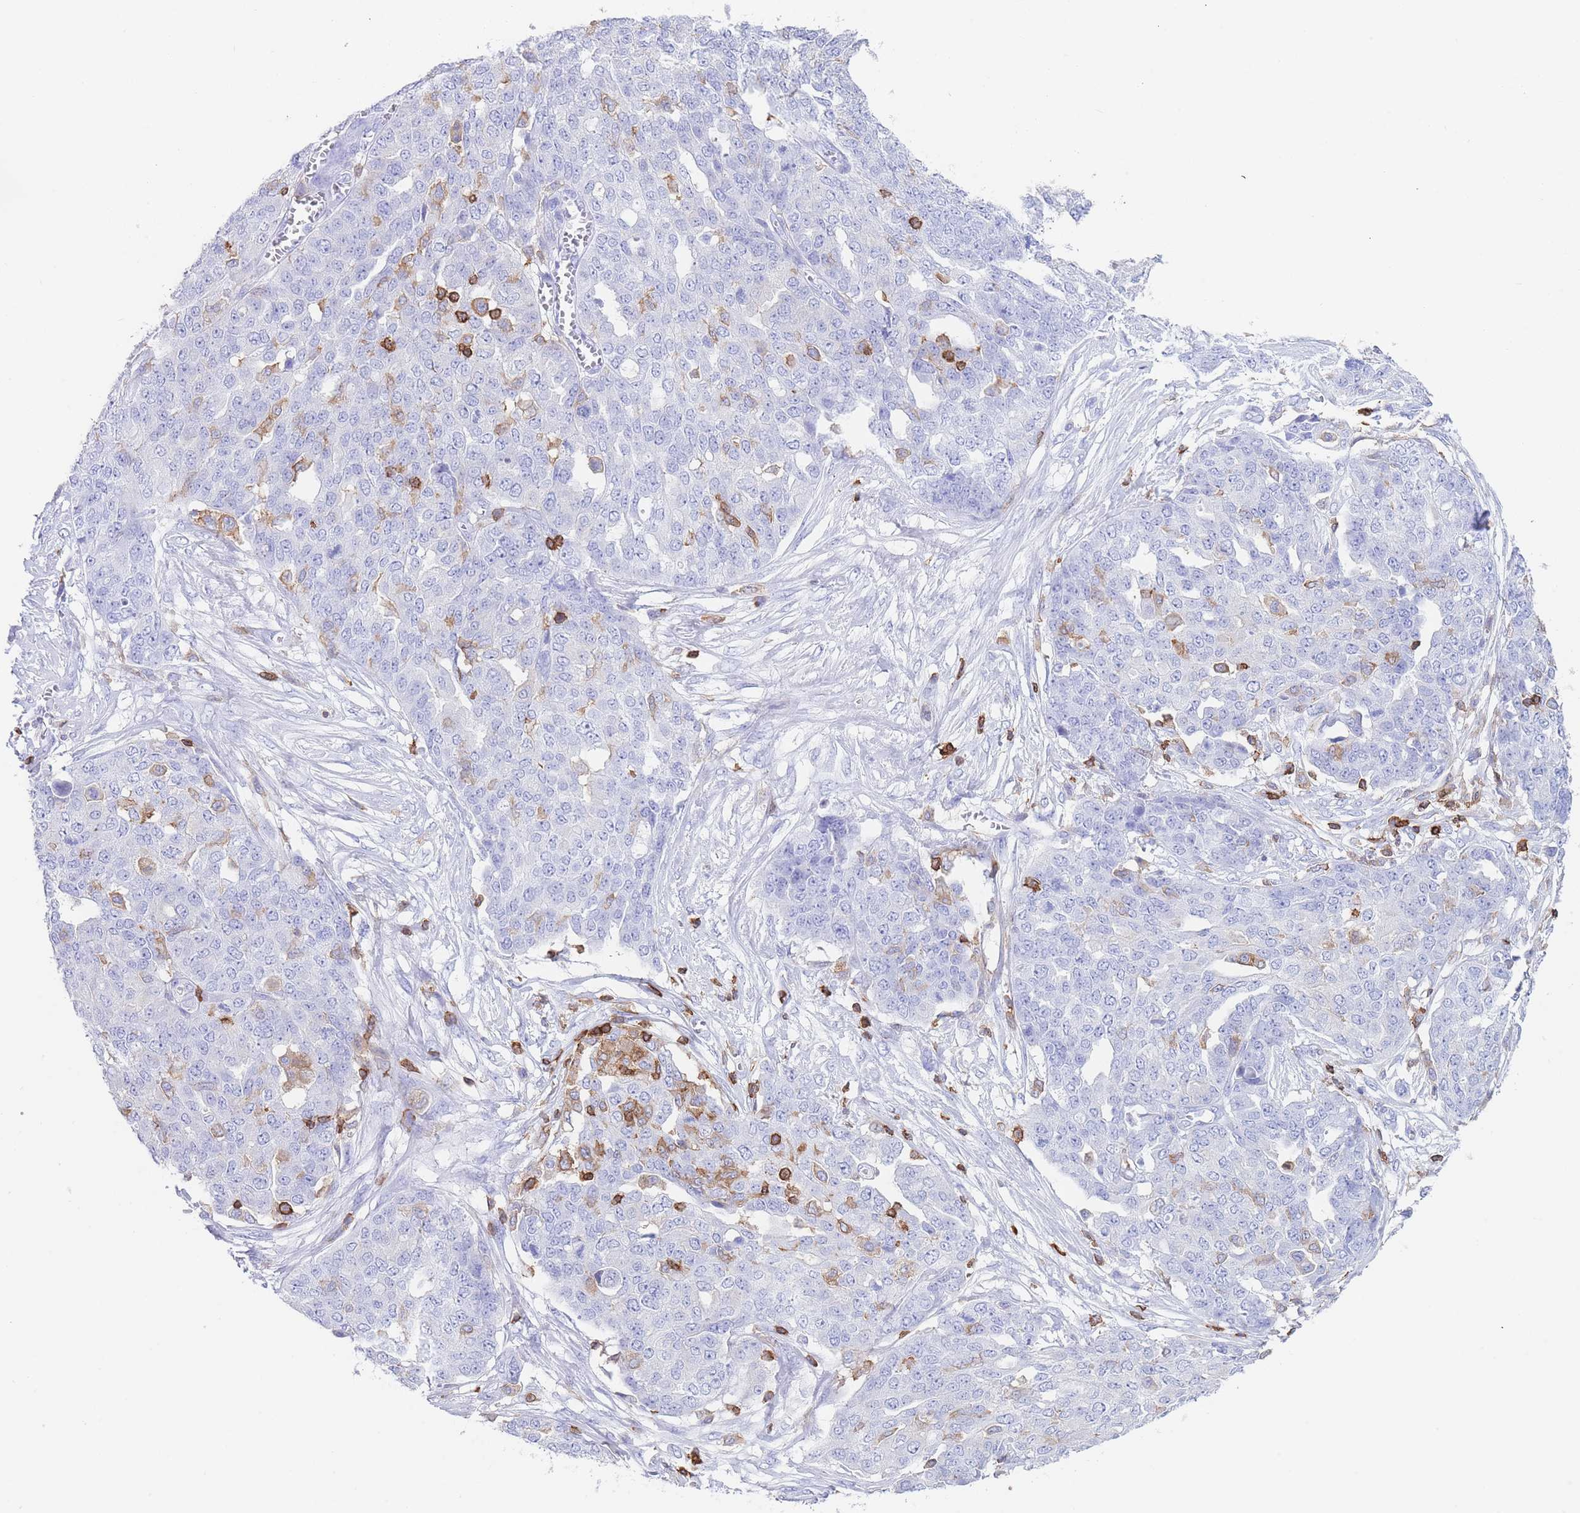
{"staining": {"intensity": "weak", "quantity": "<25%", "location": "cytoplasmic/membranous"}, "tissue": "ovarian cancer", "cell_type": "Tumor cells", "image_type": "cancer", "snomed": [{"axis": "morphology", "description": "Cystadenocarcinoma, serous, NOS"}, {"axis": "topography", "description": "Soft tissue"}, {"axis": "topography", "description": "Ovary"}], "caption": "Immunohistochemistry (IHC) image of neoplastic tissue: ovarian cancer (serous cystadenocarcinoma) stained with DAB shows no significant protein positivity in tumor cells.", "gene": "CORO1A", "patient": {"sex": "female", "age": 57}}